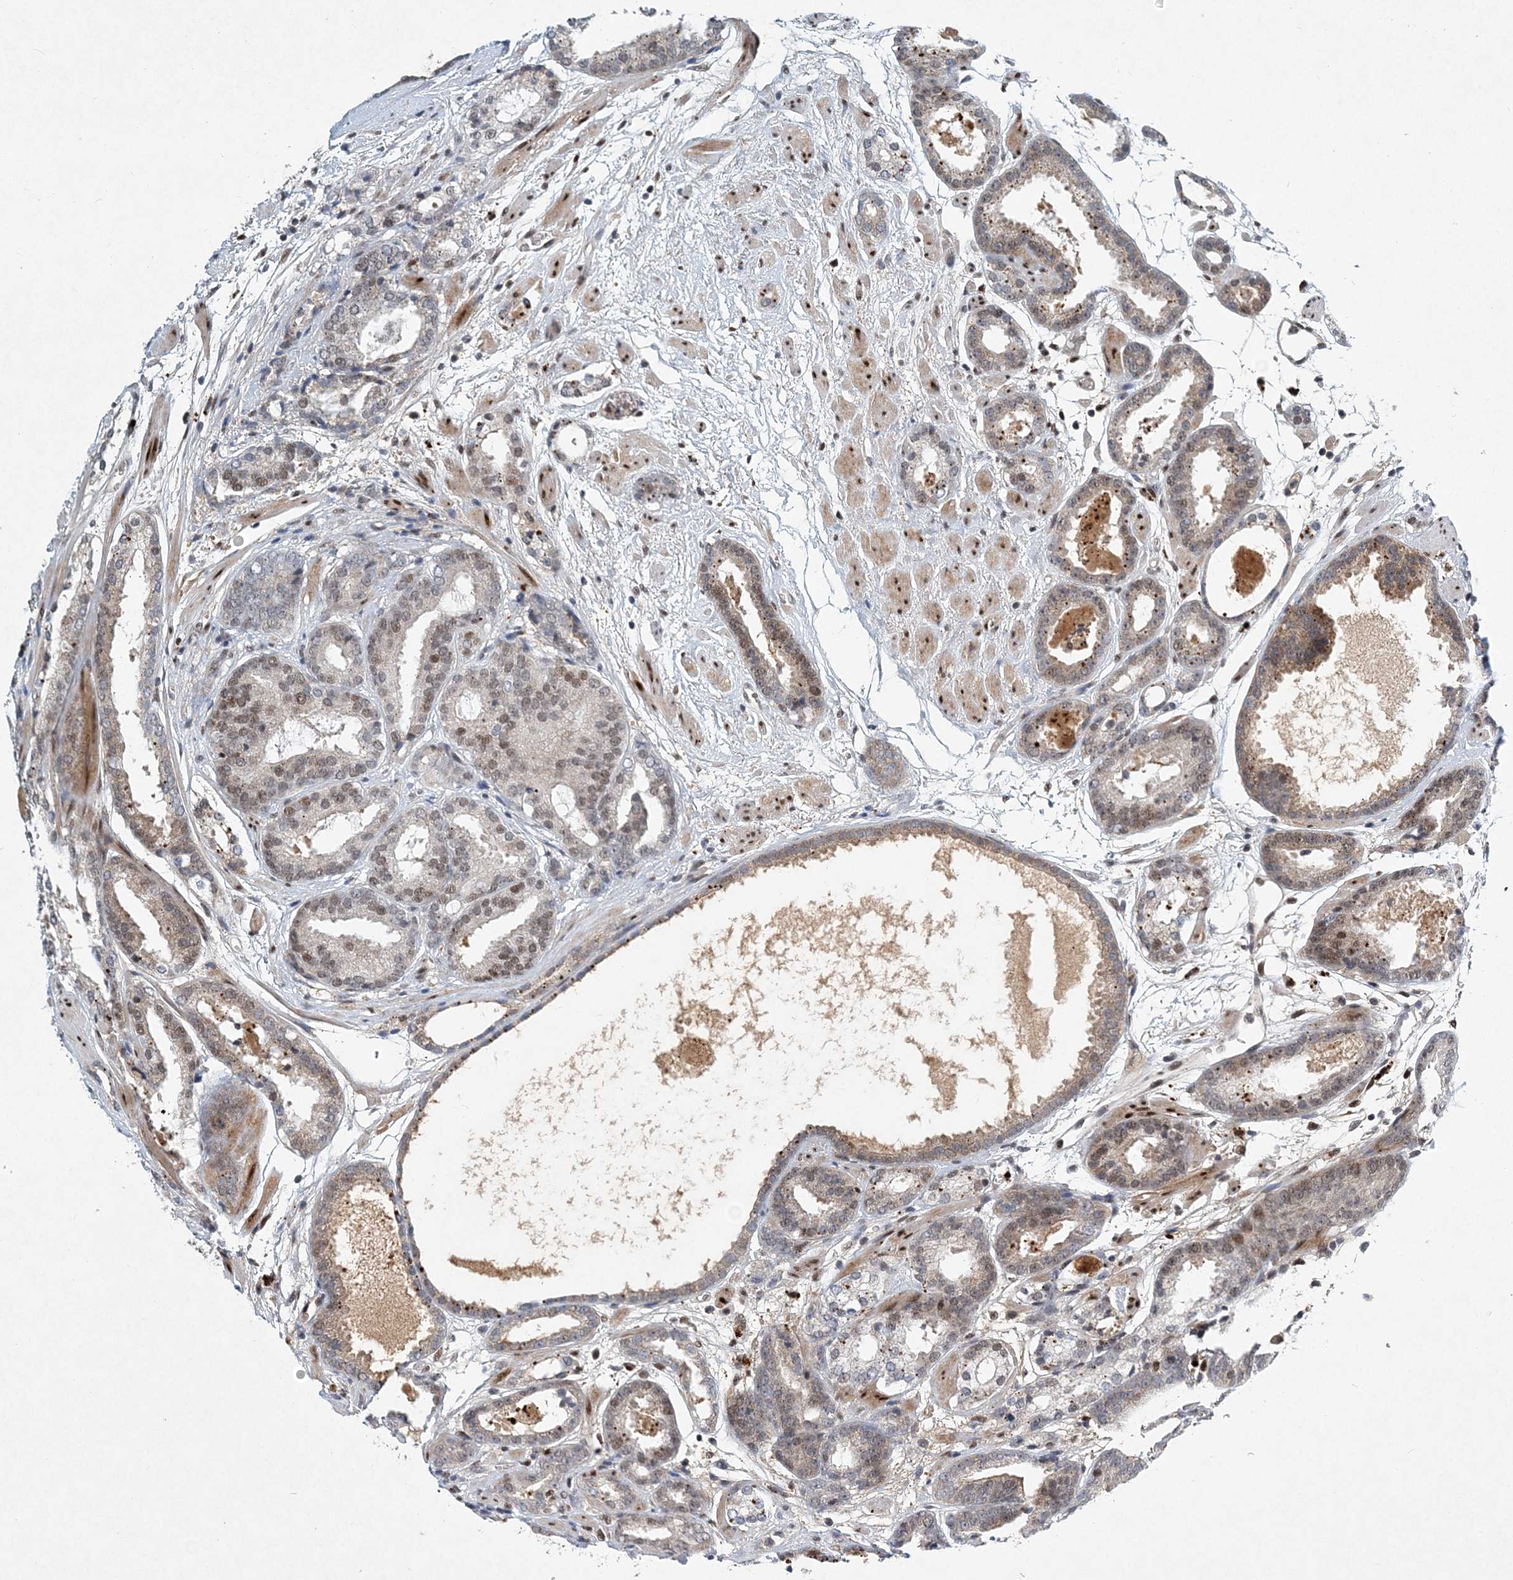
{"staining": {"intensity": "weak", "quantity": "25%-75%", "location": "cytoplasmic/membranous,nuclear"}, "tissue": "prostate cancer", "cell_type": "Tumor cells", "image_type": "cancer", "snomed": [{"axis": "morphology", "description": "Adenocarcinoma, Low grade"}, {"axis": "topography", "description": "Prostate"}], "caption": "A micrograph showing weak cytoplasmic/membranous and nuclear expression in about 25%-75% of tumor cells in adenocarcinoma (low-grade) (prostate), as visualized by brown immunohistochemical staining.", "gene": "KPNA4", "patient": {"sex": "male", "age": 69}}